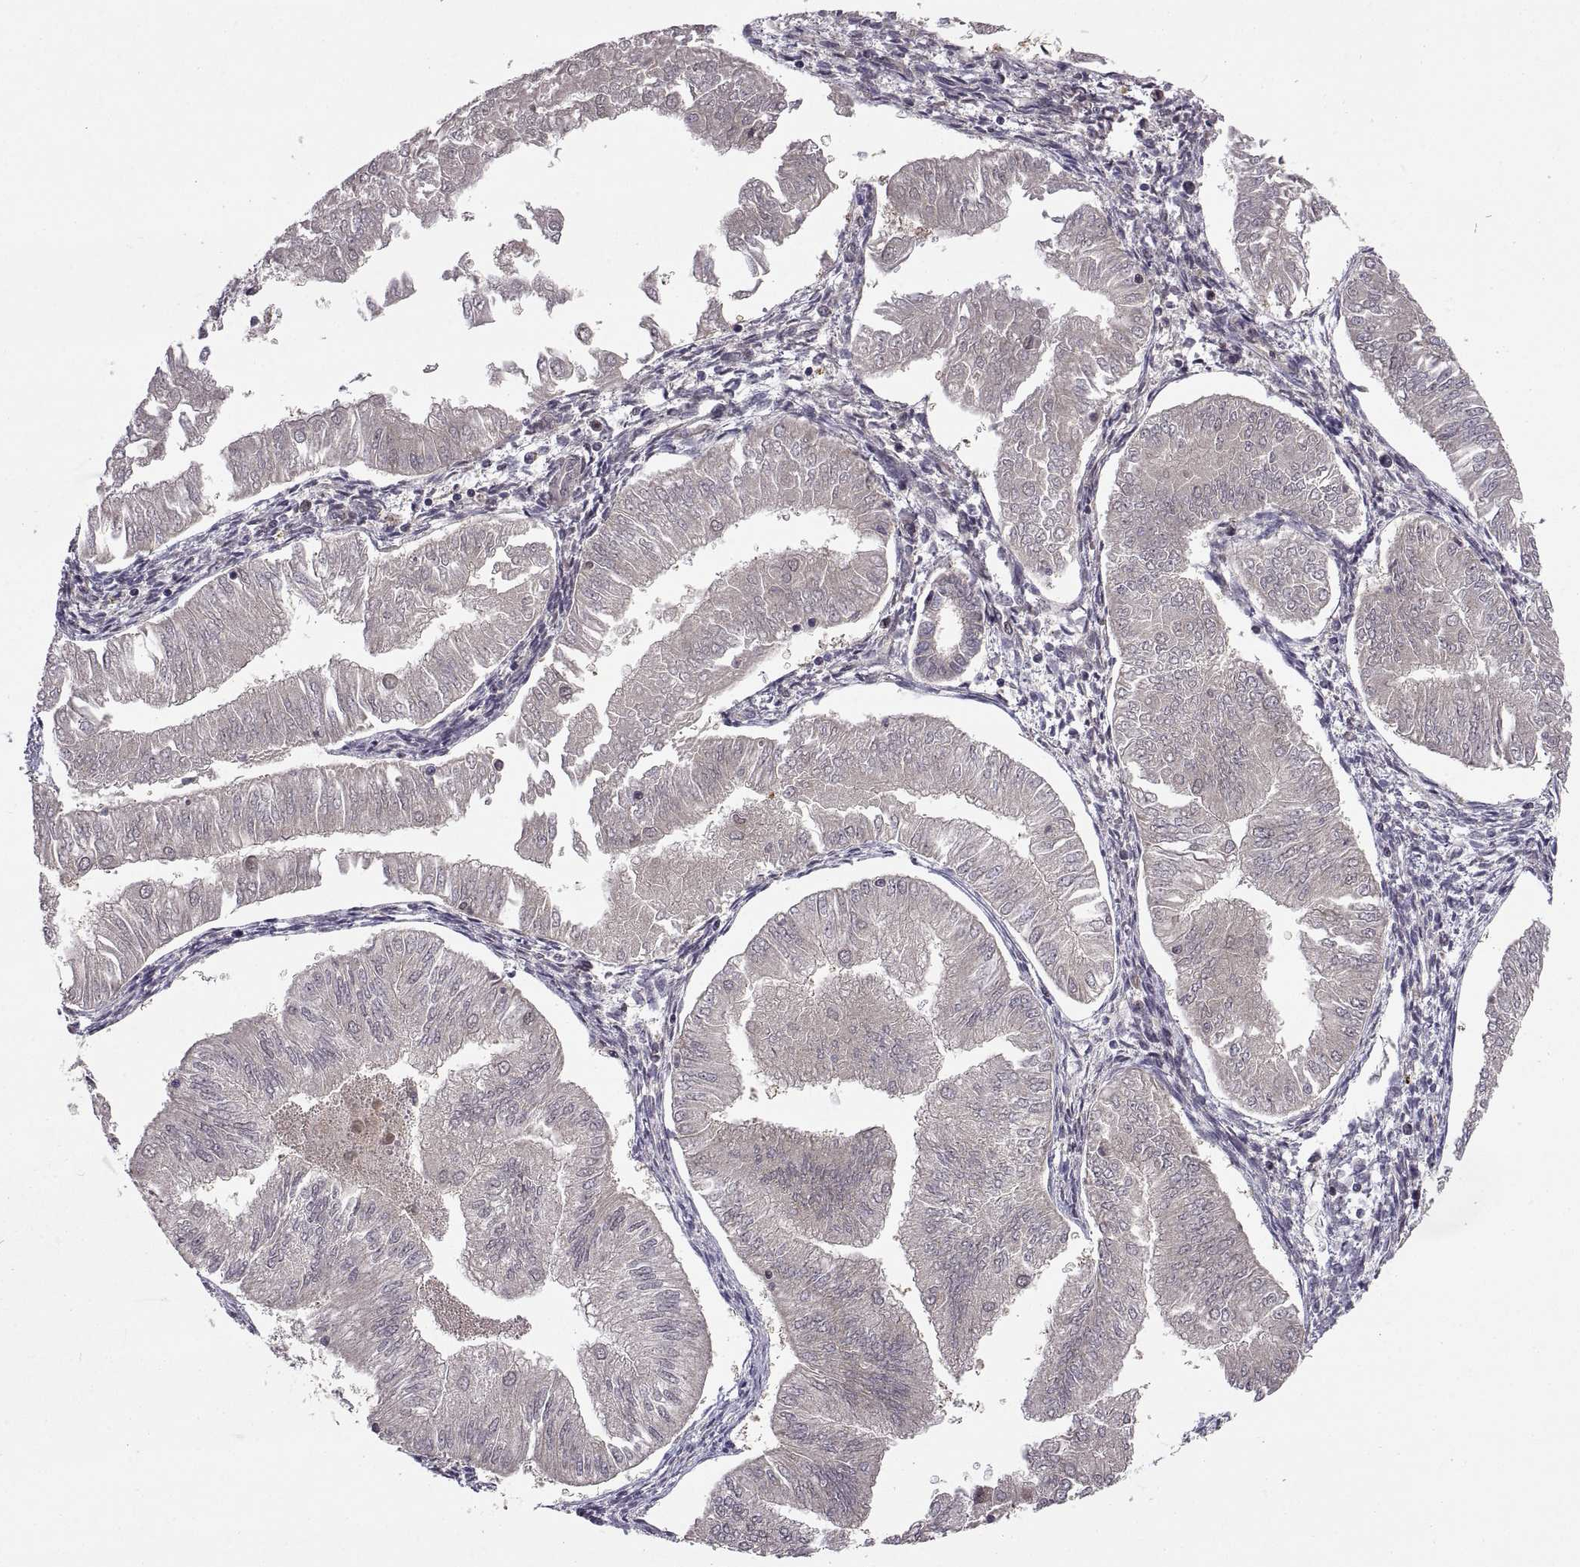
{"staining": {"intensity": "negative", "quantity": "none", "location": "none"}, "tissue": "endometrial cancer", "cell_type": "Tumor cells", "image_type": "cancer", "snomed": [{"axis": "morphology", "description": "Adenocarcinoma, NOS"}, {"axis": "topography", "description": "Endometrium"}], "caption": "The photomicrograph shows no staining of tumor cells in endometrial cancer.", "gene": "CHFR", "patient": {"sex": "female", "age": 53}}